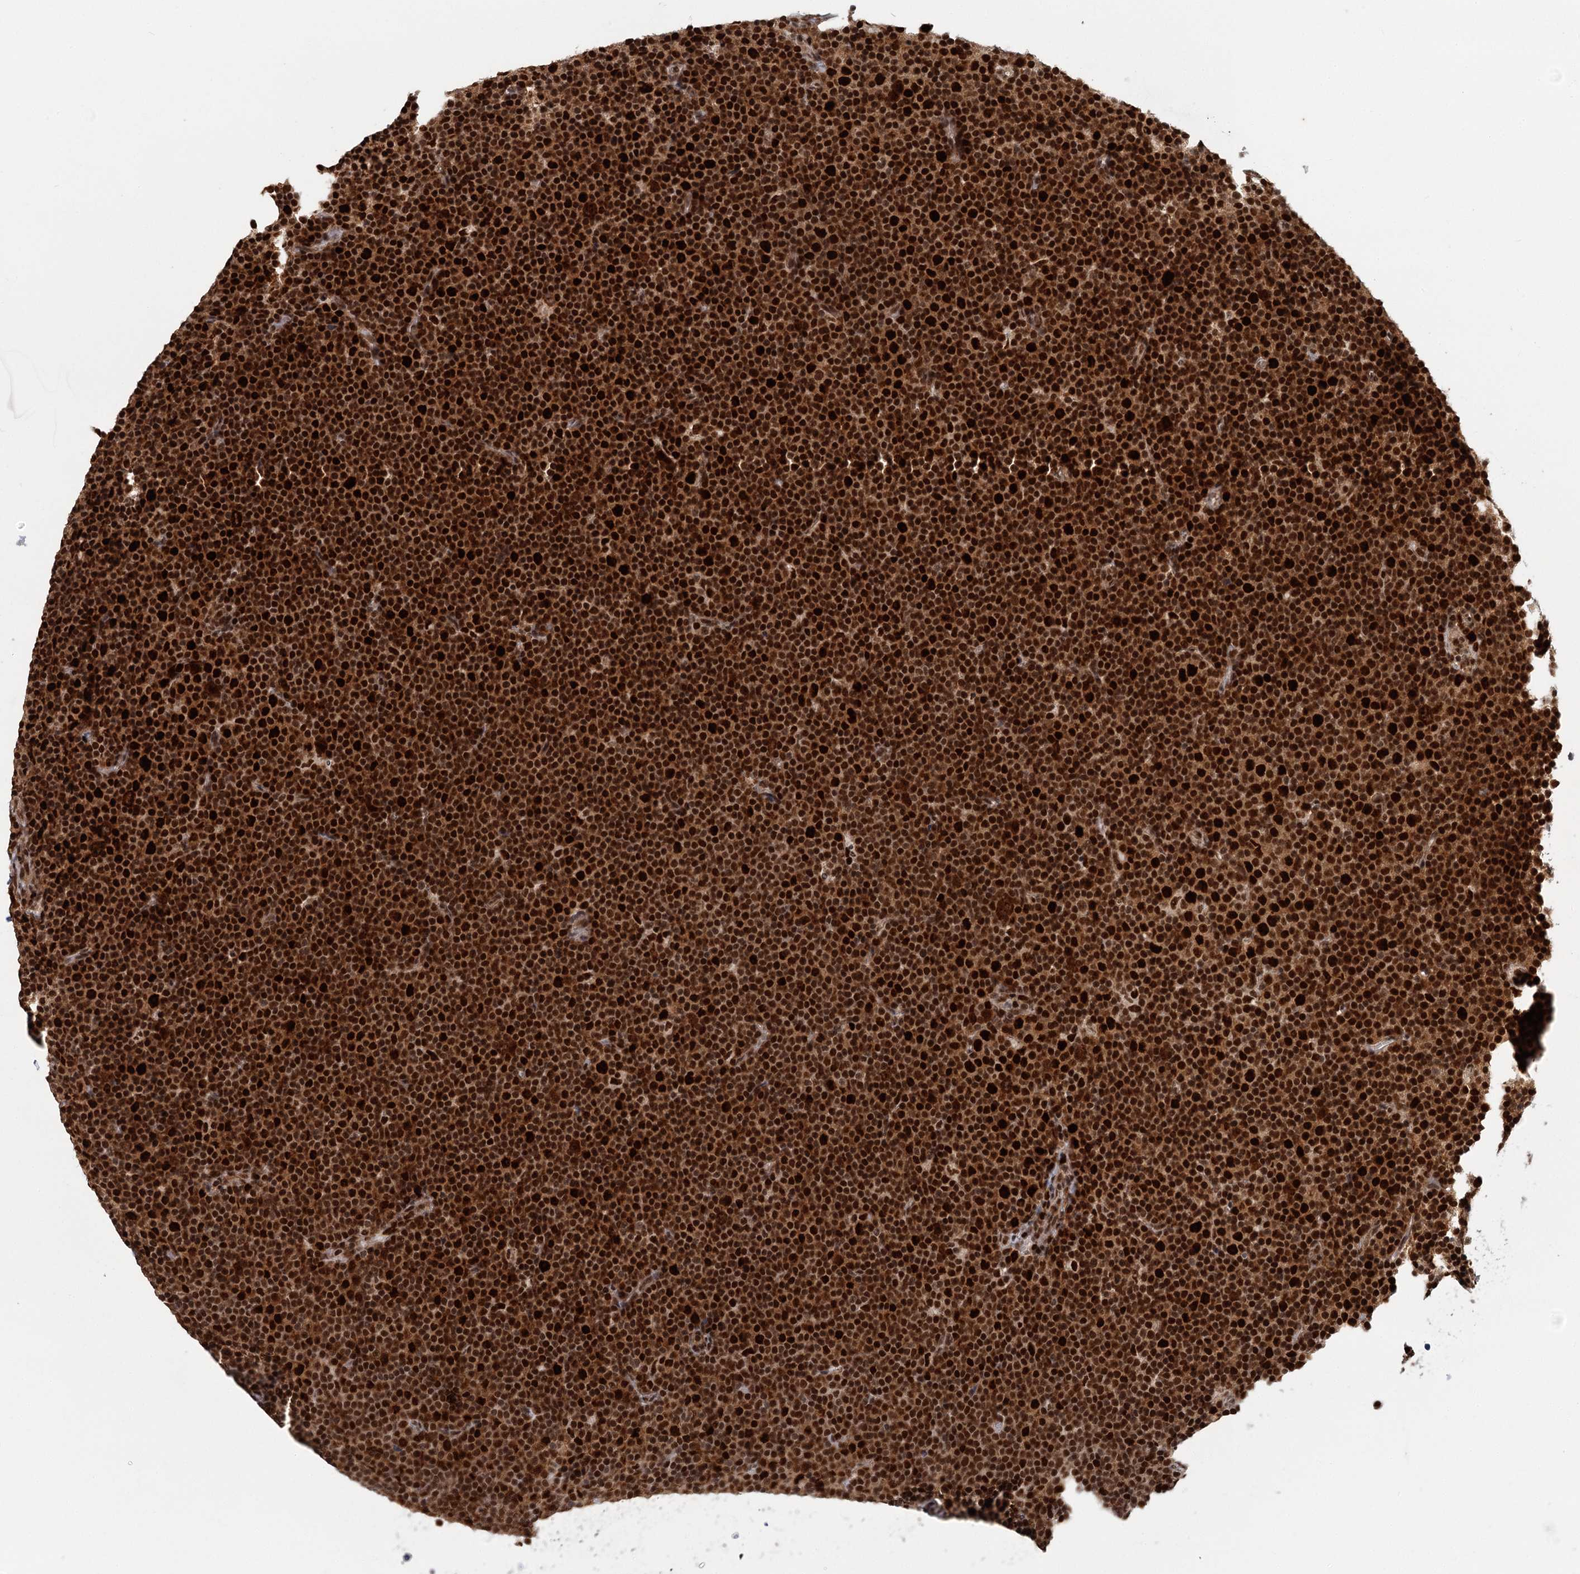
{"staining": {"intensity": "strong", "quantity": ">75%", "location": "nuclear"}, "tissue": "lymphoma", "cell_type": "Tumor cells", "image_type": "cancer", "snomed": [{"axis": "morphology", "description": "Malignant lymphoma, non-Hodgkin's type, Low grade"}, {"axis": "topography", "description": "Lymph node"}], "caption": "Lymphoma stained with a protein marker shows strong staining in tumor cells.", "gene": "GPATCH11", "patient": {"sex": "female", "age": 67}}